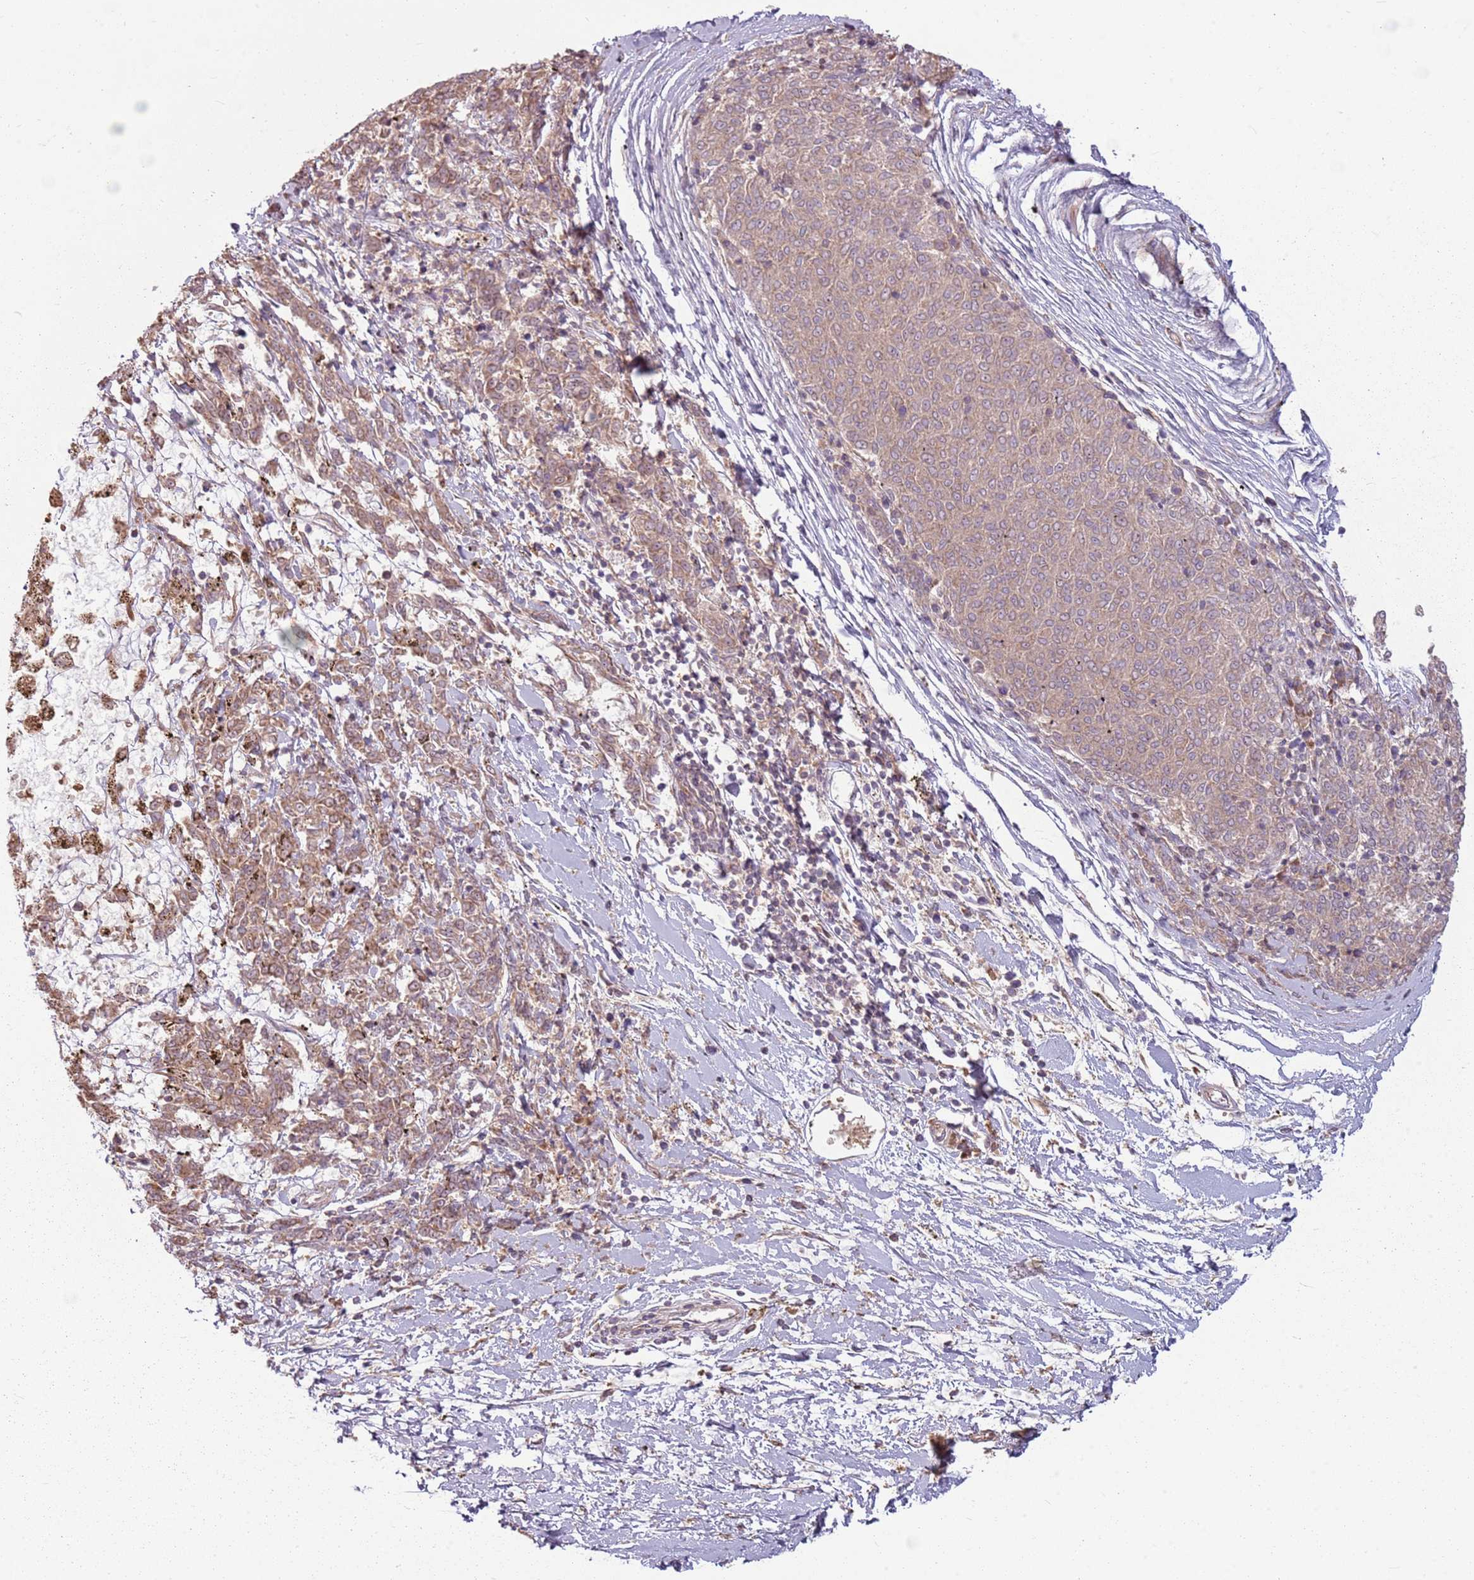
{"staining": {"intensity": "weak", "quantity": ">75%", "location": "cytoplasmic/membranous"}, "tissue": "melanoma", "cell_type": "Tumor cells", "image_type": "cancer", "snomed": [{"axis": "morphology", "description": "Malignant melanoma, NOS"}, {"axis": "topography", "description": "Skin"}], "caption": "Immunohistochemistry (IHC) of human melanoma shows low levels of weak cytoplasmic/membranous expression in approximately >75% of tumor cells.", "gene": "RPL21", "patient": {"sex": "female", "age": 72}}